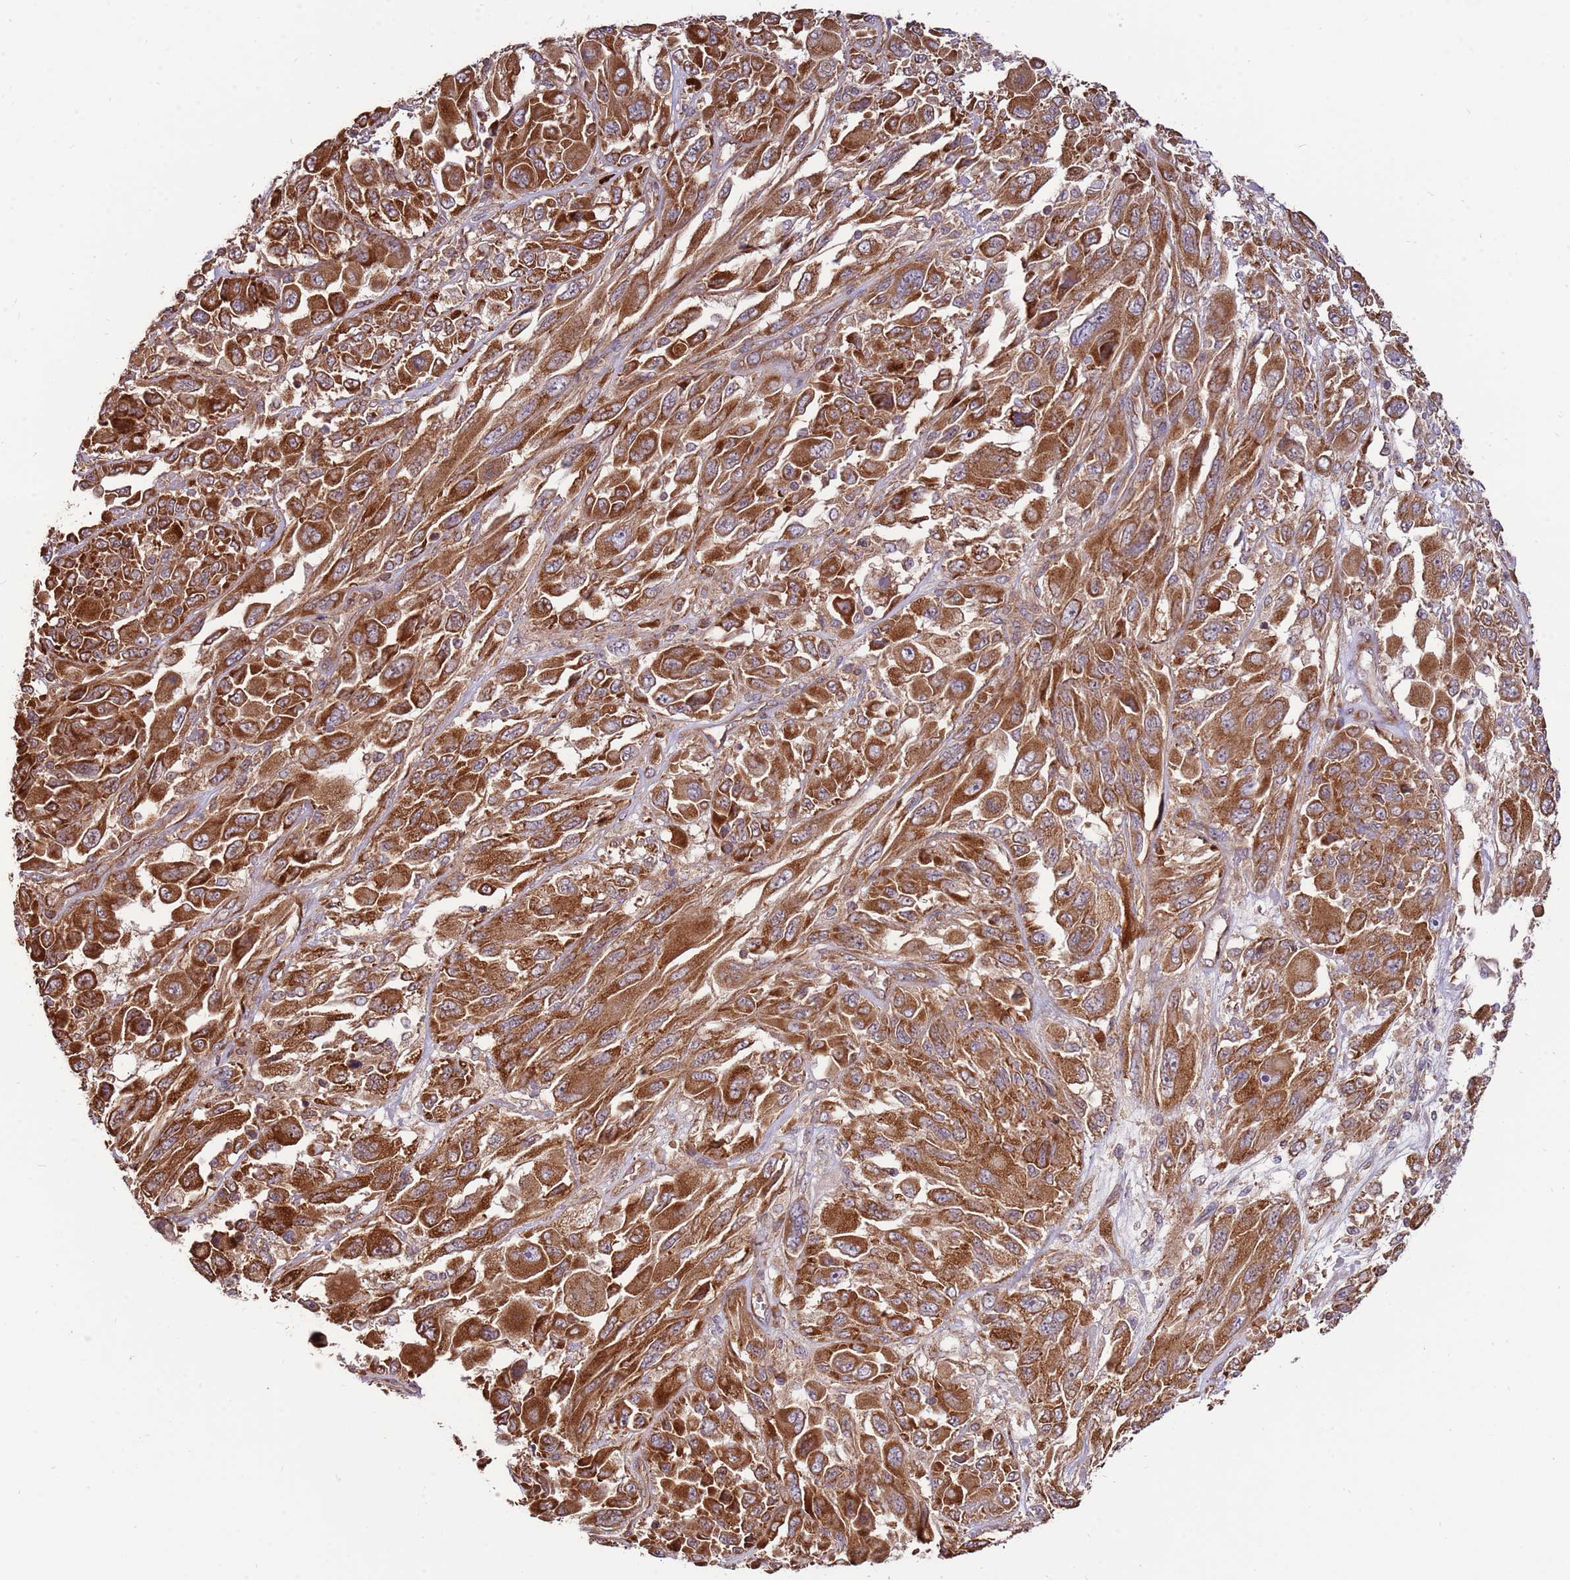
{"staining": {"intensity": "strong", "quantity": ">75%", "location": "cytoplasmic/membranous"}, "tissue": "melanoma", "cell_type": "Tumor cells", "image_type": "cancer", "snomed": [{"axis": "morphology", "description": "Malignant melanoma, NOS"}, {"axis": "topography", "description": "Skin"}], "caption": "Protein expression analysis of human melanoma reveals strong cytoplasmic/membranous staining in about >75% of tumor cells. The protein of interest is stained brown, and the nuclei are stained in blue (DAB (3,3'-diaminobenzidine) IHC with brightfield microscopy, high magnification).", "gene": "SLC44A5", "patient": {"sex": "female", "age": 91}}